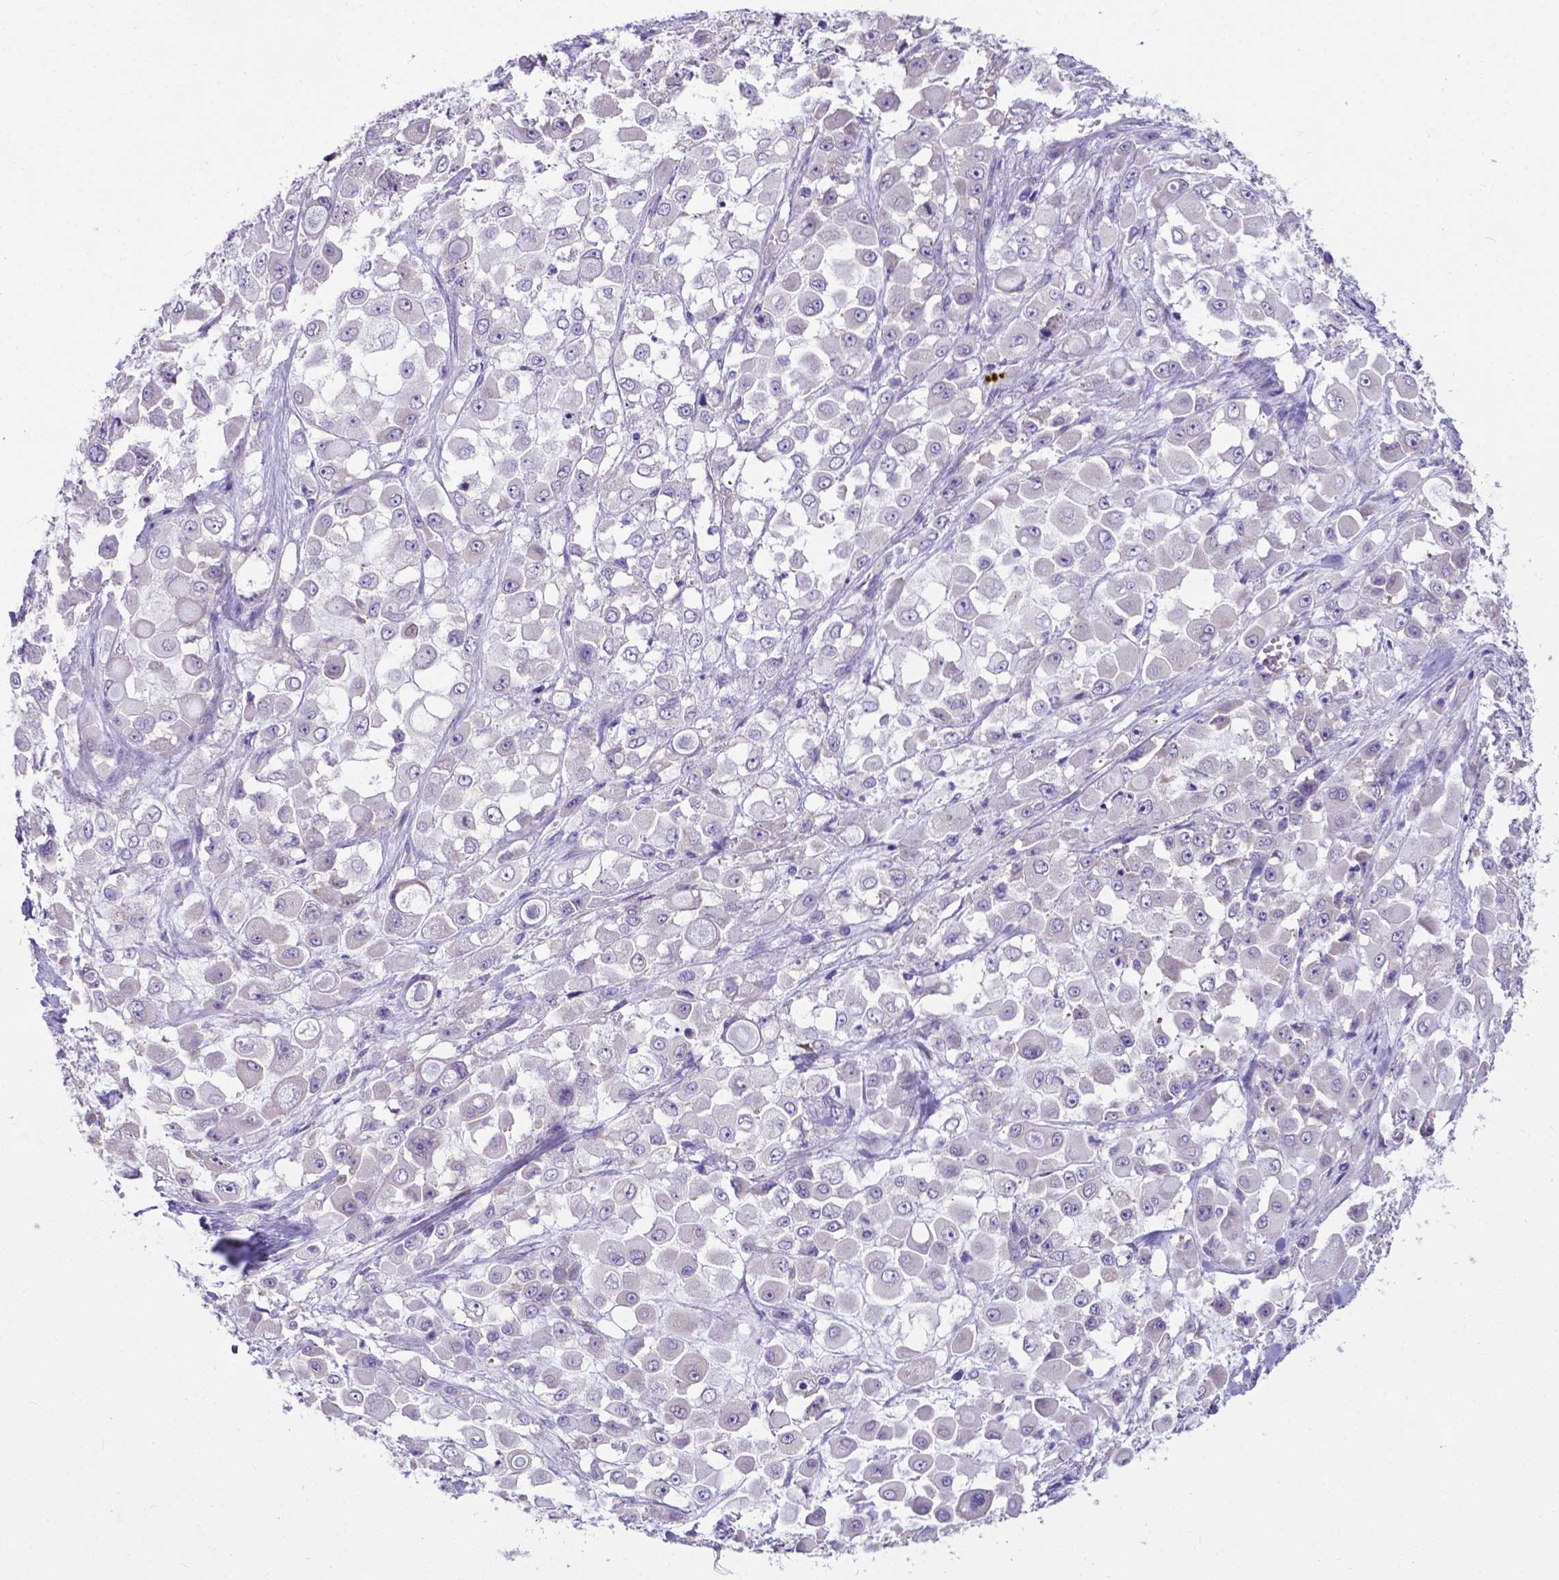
{"staining": {"intensity": "negative", "quantity": "none", "location": "none"}, "tissue": "stomach cancer", "cell_type": "Tumor cells", "image_type": "cancer", "snomed": [{"axis": "morphology", "description": "Adenocarcinoma, NOS"}, {"axis": "topography", "description": "Stomach"}], "caption": "Immunohistochemistry (IHC) image of adenocarcinoma (stomach) stained for a protein (brown), which shows no staining in tumor cells. (DAB immunohistochemistry with hematoxylin counter stain).", "gene": "RPL6", "patient": {"sex": "female", "age": 76}}